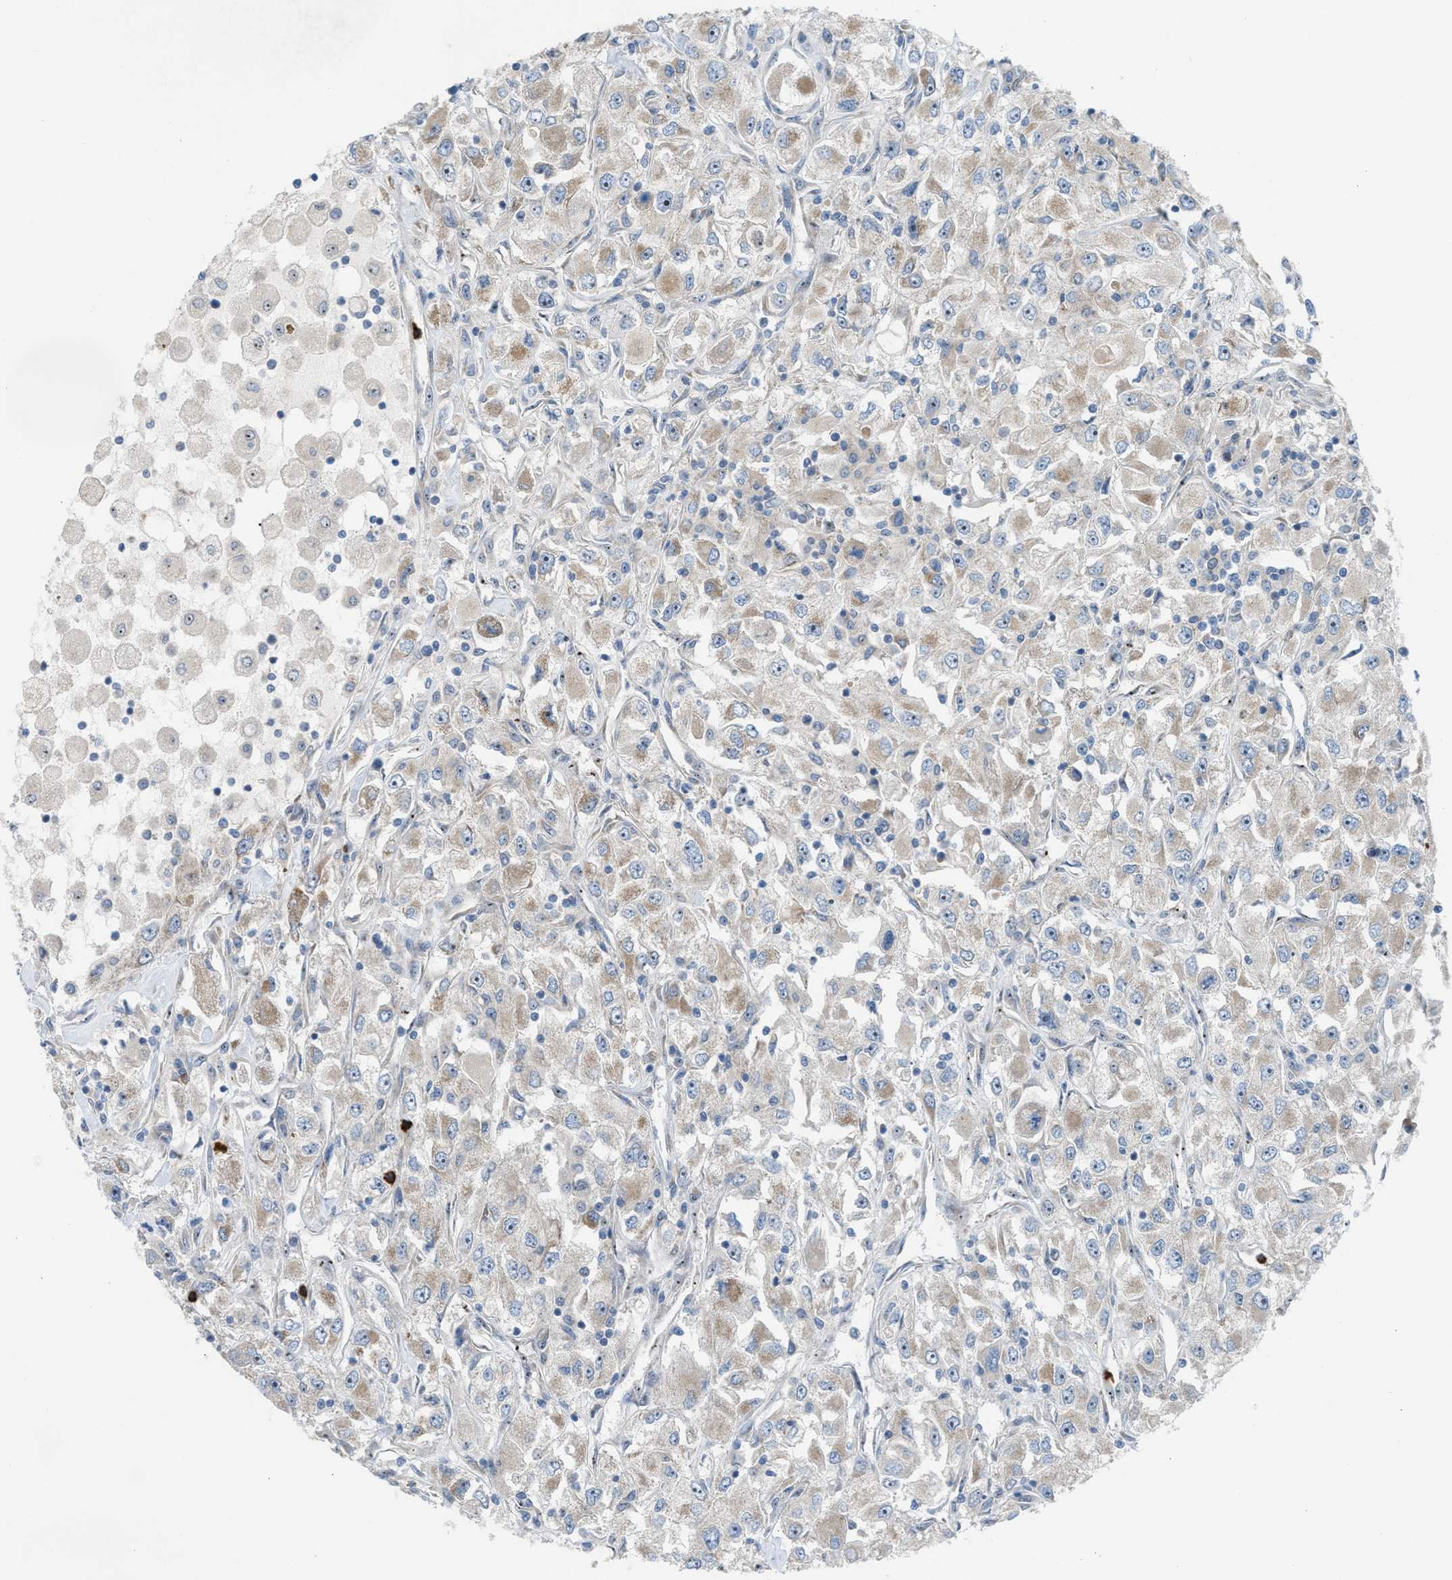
{"staining": {"intensity": "moderate", "quantity": "<25%", "location": "cytoplasmic/membranous,nuclear"}, "tissue": "renal cancer", "cell_type": "Tumor cells", "image_type": "cancer", "snomed": [{"axis": "morphology", "description": "Adenocarcinoma, NOS"}, {"axis": "topography", "description": "Kidney"}], "caption": "Moderate cytoplasmic/membranous and nuclear staining is seen in about <25% of tumor cells in renal adenocarcinoma. Using DAB (brown) and hematoxylin (blue) stains, captured at high magnification using brightfield microscopy.", "gene": "TPH1", "patient": {"sex": "female", "age": 52}}